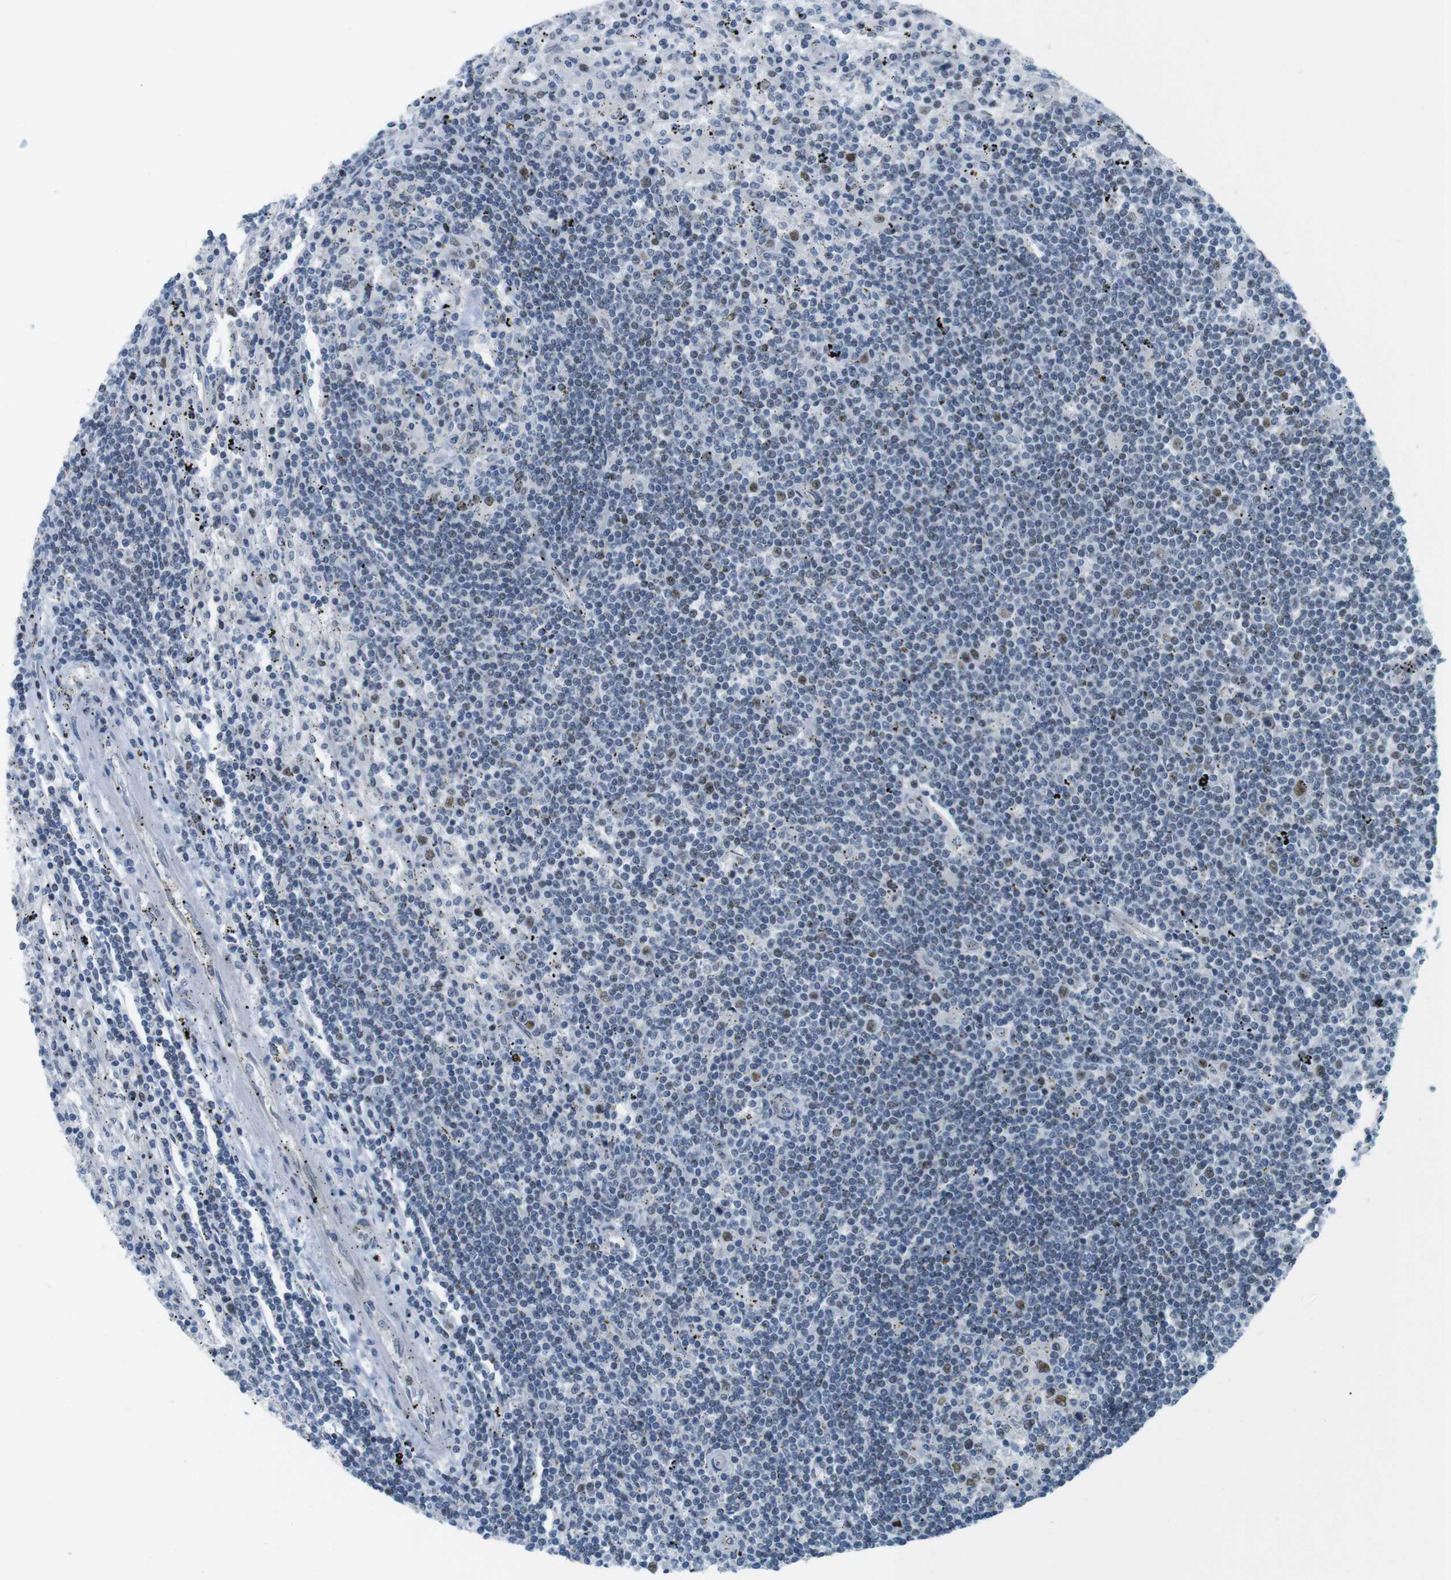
{"staining": {"intensity": "weak", "quantity": "<25%", "location": "nuclear"}, "tissue": "lymphoma", "cell_type": "Tumor cells", "image_type": "cancer", "snomed": [{"axis": "morphology", "description": "Malignant lymphoma, non-Hodgkin's type, Low grade"}, {"axis": "topography", "description": "Spleen"}], "caption": "DAB immunohistochemical staining of malignant lymphoma, non-Hodgkin's type (low-grade) displays no significant expression in tumor cells.", "gene": "SMCO2", "patient": {"sex": "male", "age": 76}}